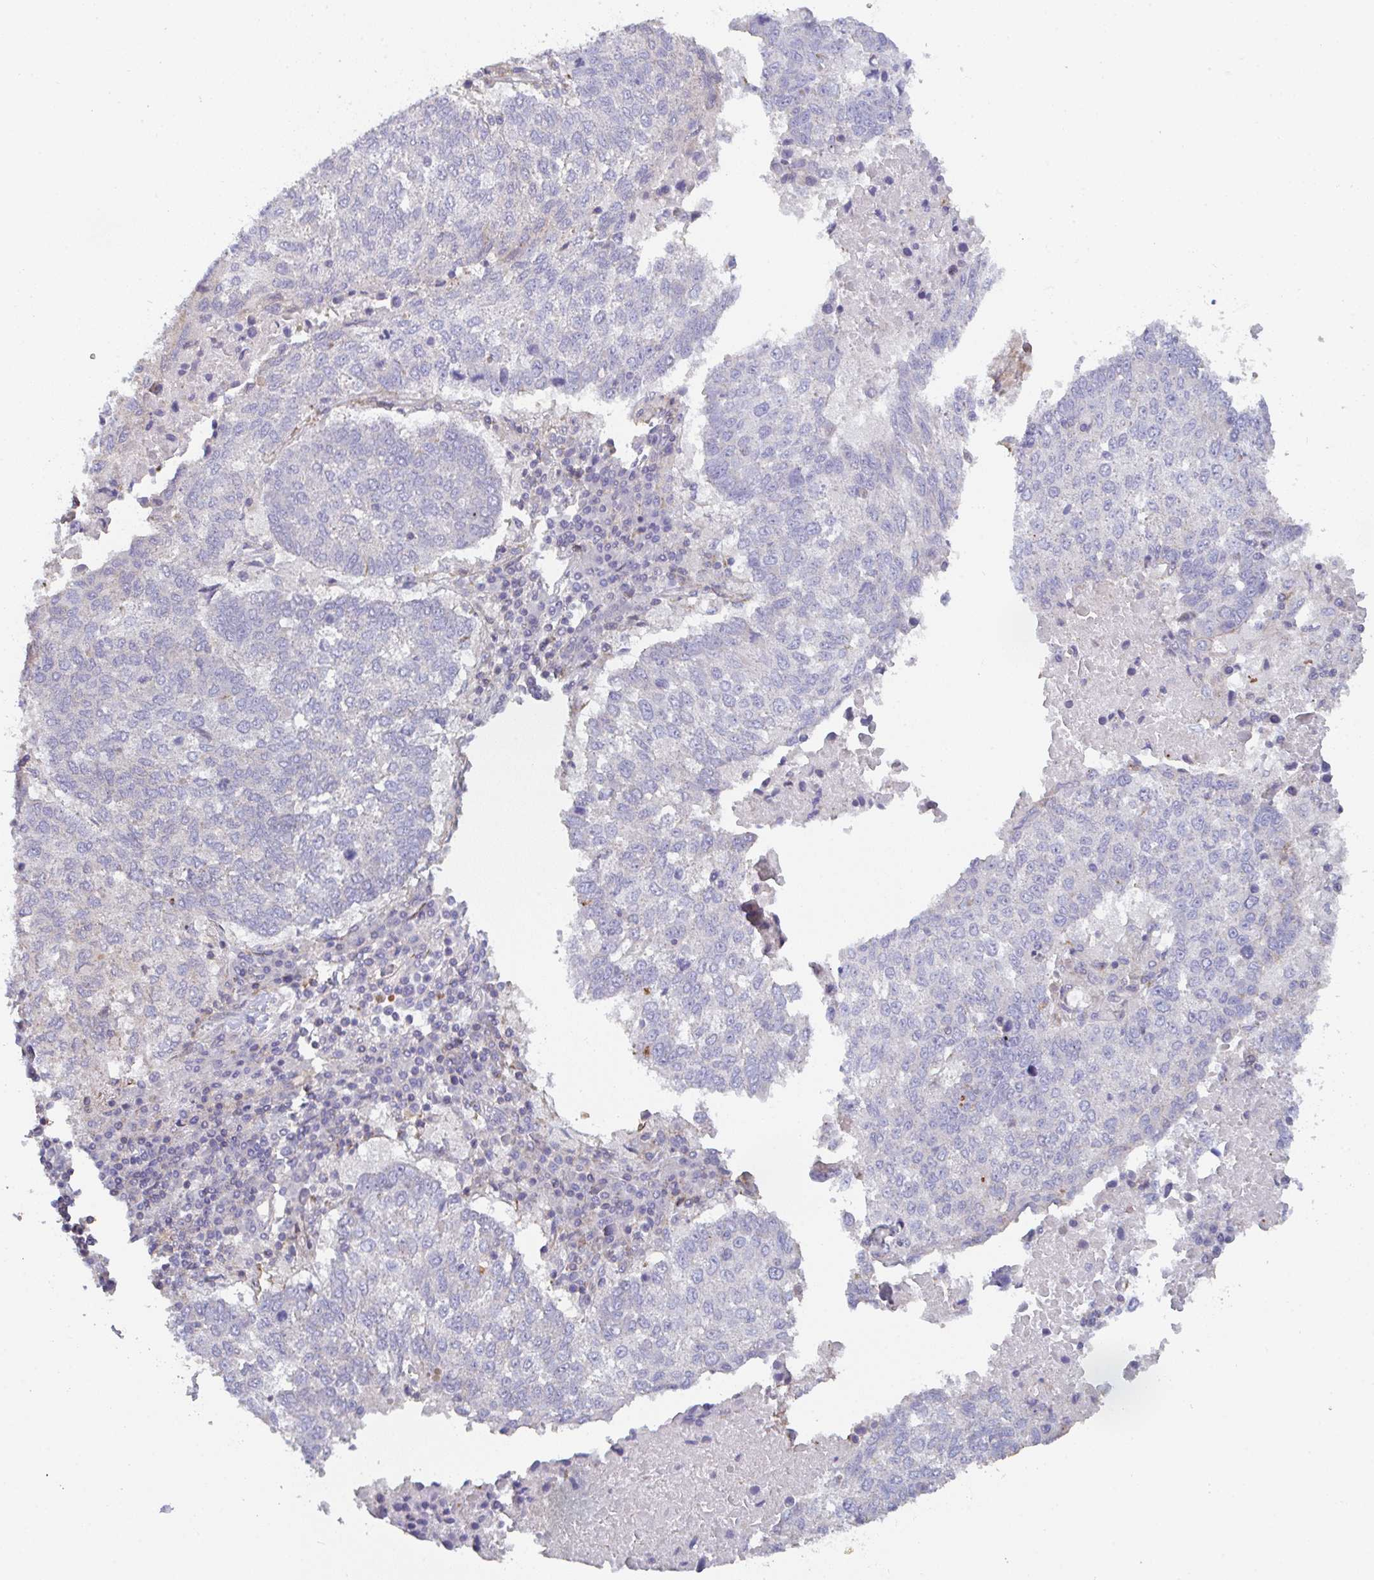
{"staining": {"intensity": "negative", "quantity": "none", "location": "none"}, "tissue": "lung cancer", "cell_type": "Tumor cells", "image_type": "cancer", "snomed": [{"axis": "morphology", "description": "Squamous cell carcinoma, NOS"}, {"axis": "topography", "description": "Lung"}], "caption": "Immunohistochemistry (IHC) photomicrograph of squamous cell carcinoma (lung) stained for a protein (brown), which reveals no expression in tumor cells.", "gene": "FZD2", "patient": {"sex": "male", "age": 73}}